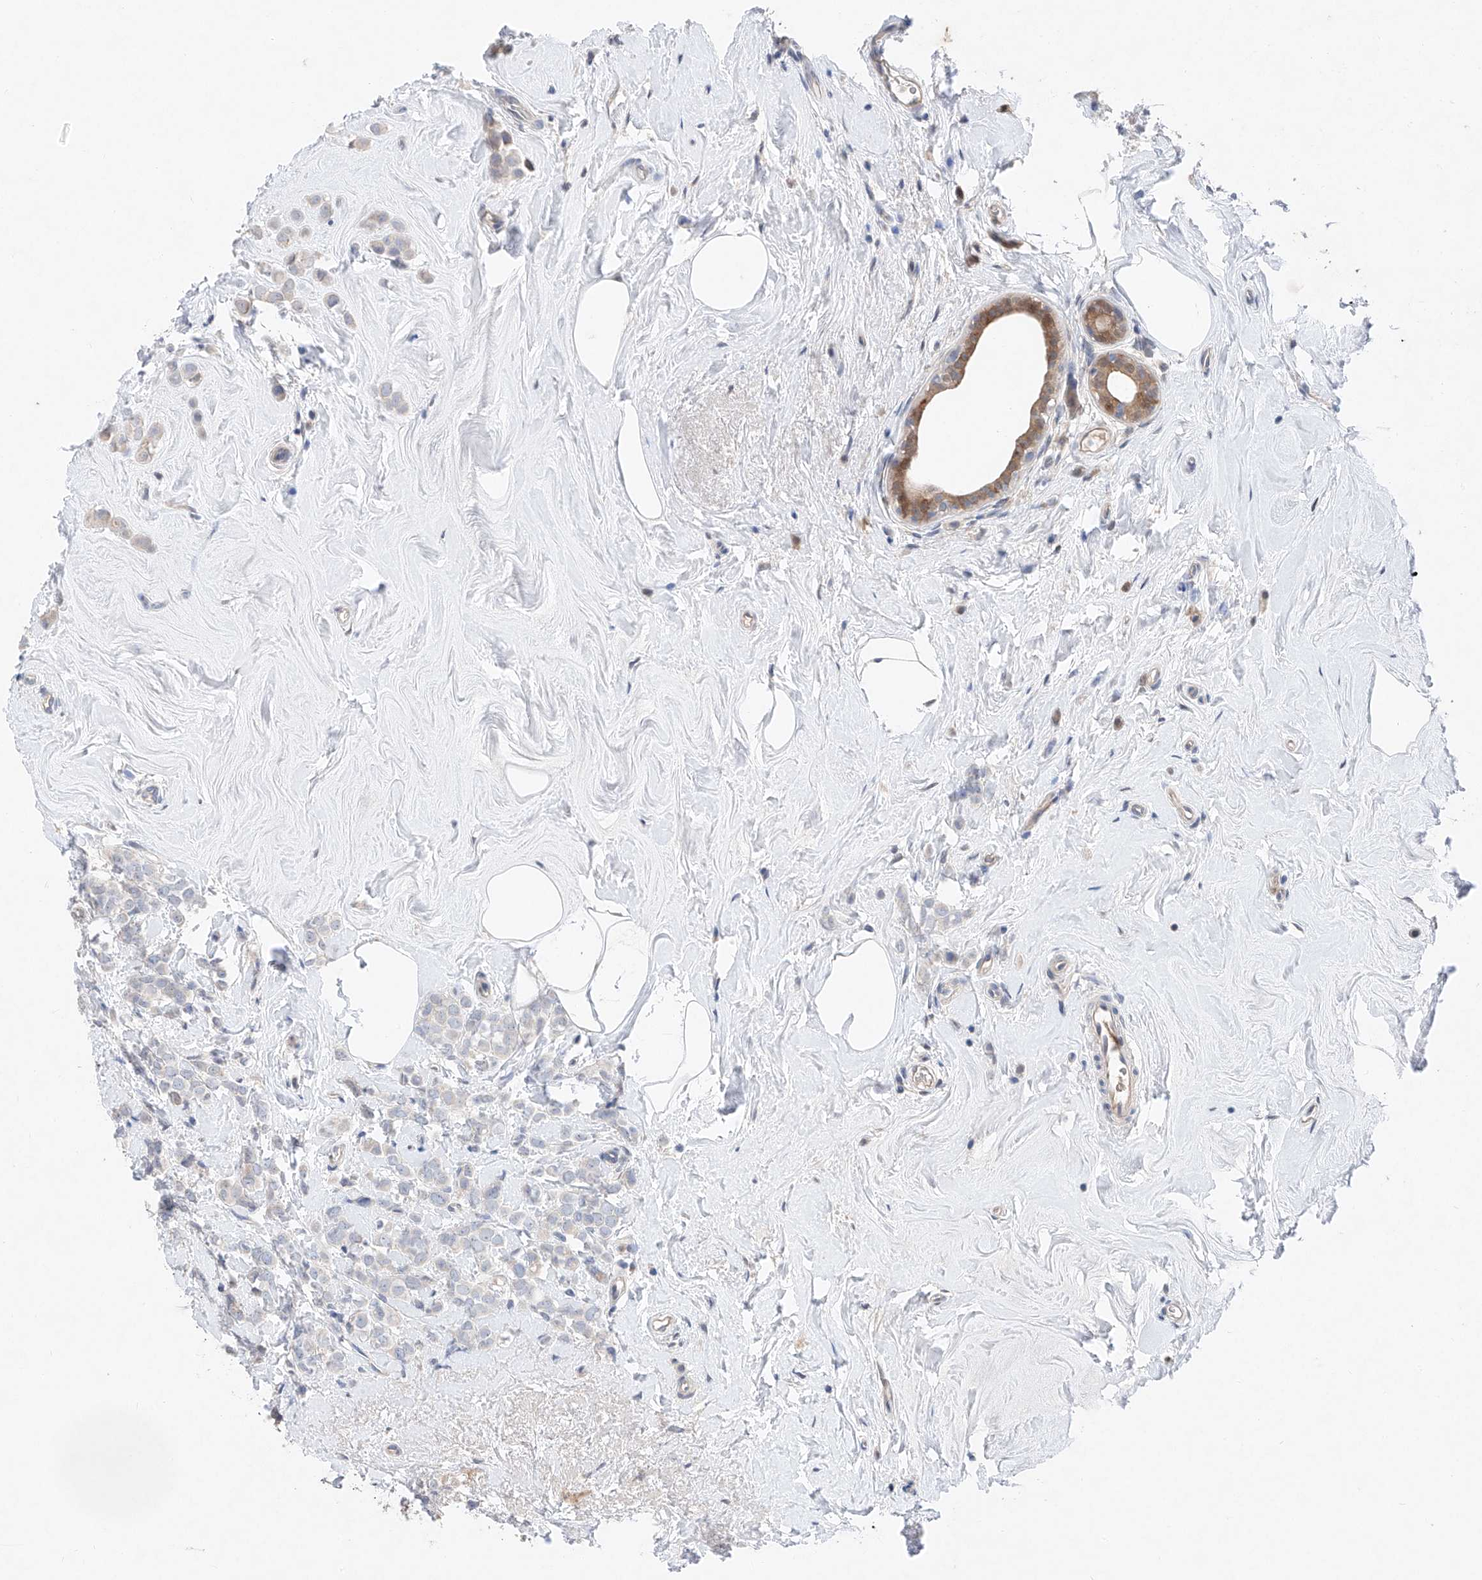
{"staining": {"intensity": "negative", "quantity": "none", "location": "none"}, "tissue": "breast cancer", "cell_type": "Tumor cells", "image_type": "cancer", "snomed": [{"axis": "morphology", "description": "Lobular carcinoma"}, {"axis": "topography", "description": "Breast"}], "caption": "There is no significant expression in tumor cells of breast lobular carcinoma.", "gene": "FUCA2", "patient": {"sex": "female", "age": 47}}